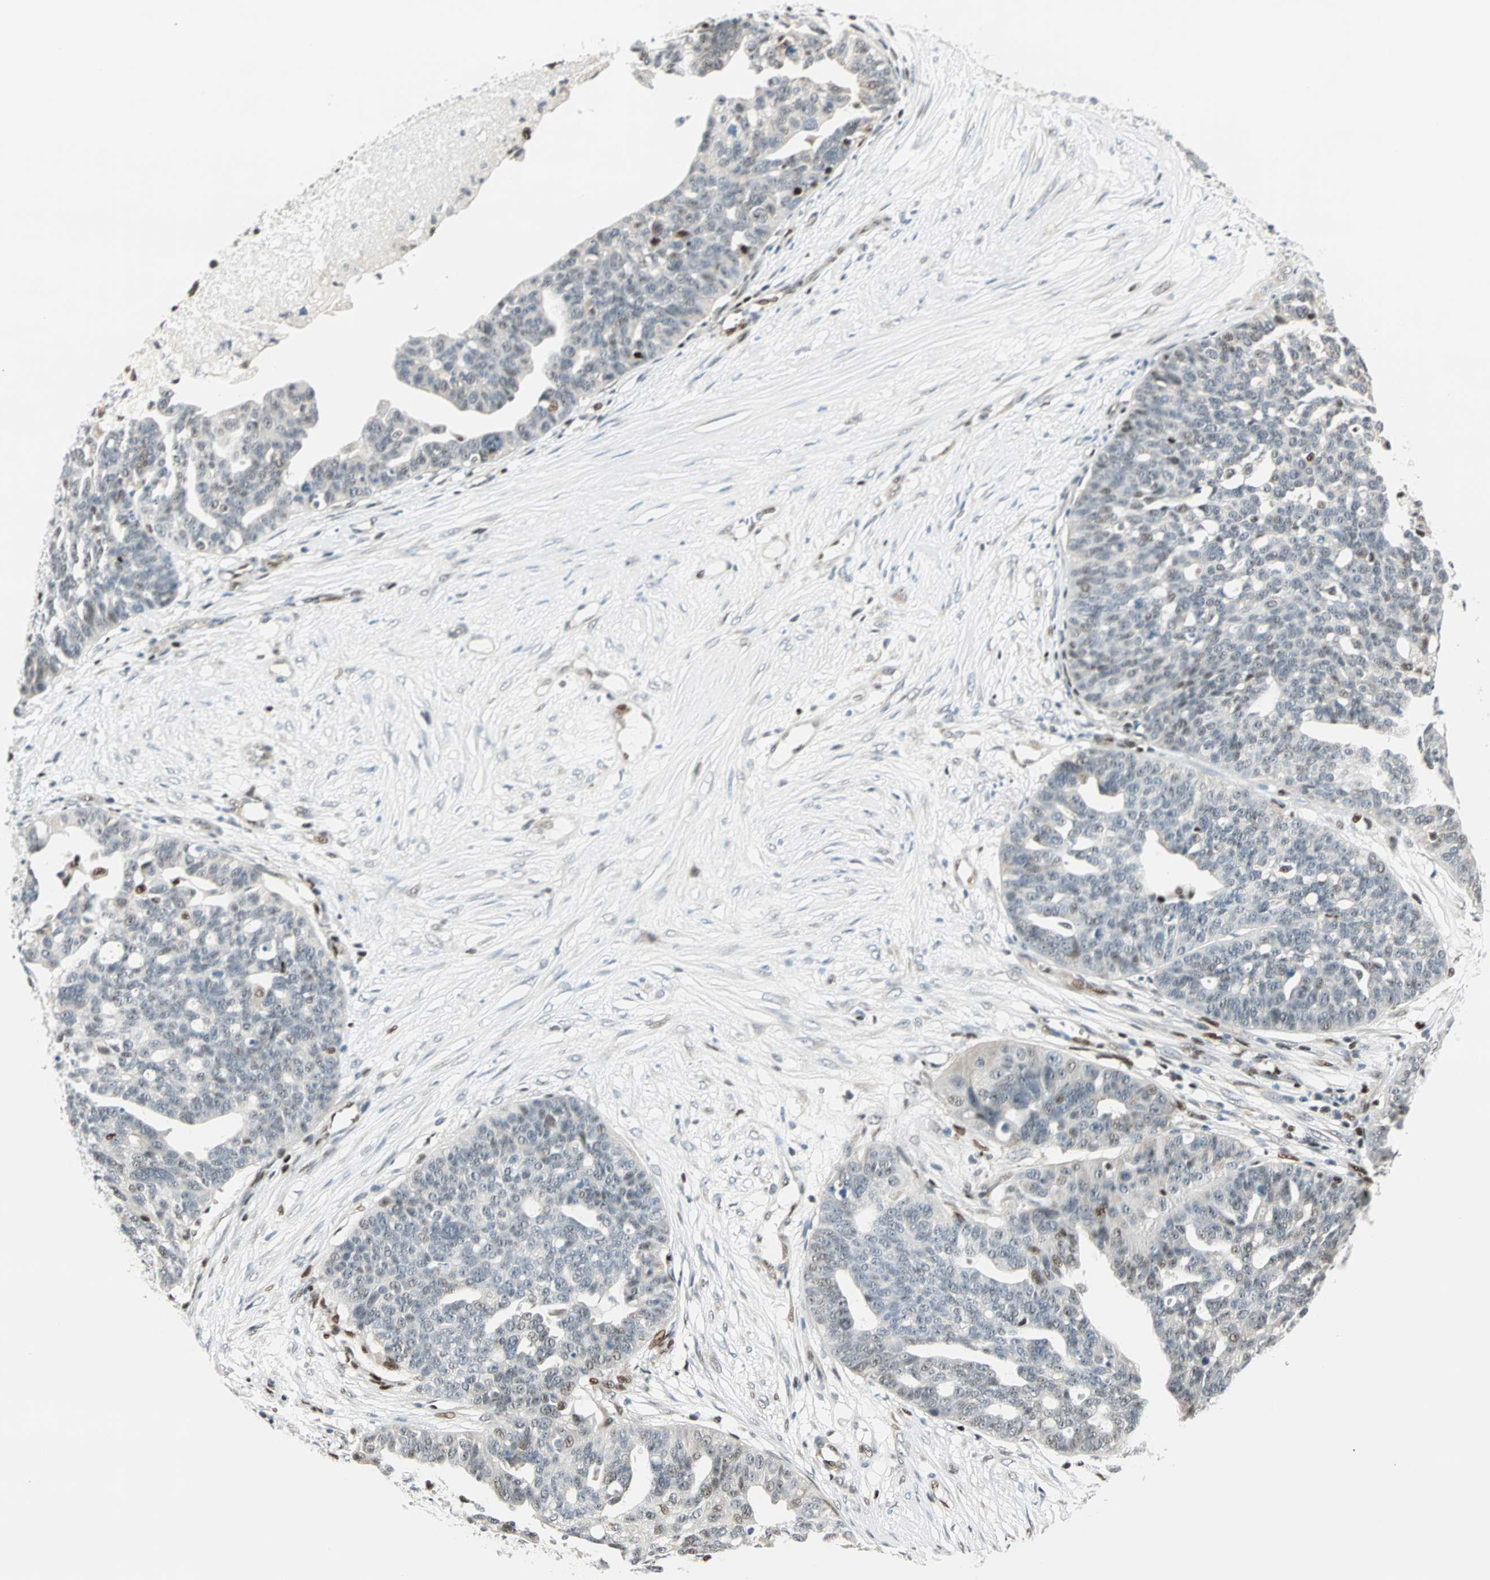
{"staining": {"intensity": "weak", "quantity": "<25%", "location": "cytoplasmic/membranous"}, "tissue": "ovarian cancer", "cell_type": "Tumor cells", "image_type": "cancer", "snomed": [{"axis": "morphology", "description": "Cystadenocarcinoma, serous, NOS"}, {"axis": "topography", "description": "Ovary"}], "caption": "The micrograph demonstrates no staining of tumor cells in serous cystadenocarcinoma (ovarian).", "gene": "MSX2", "patient": {"sex": "female", "age": 59}}